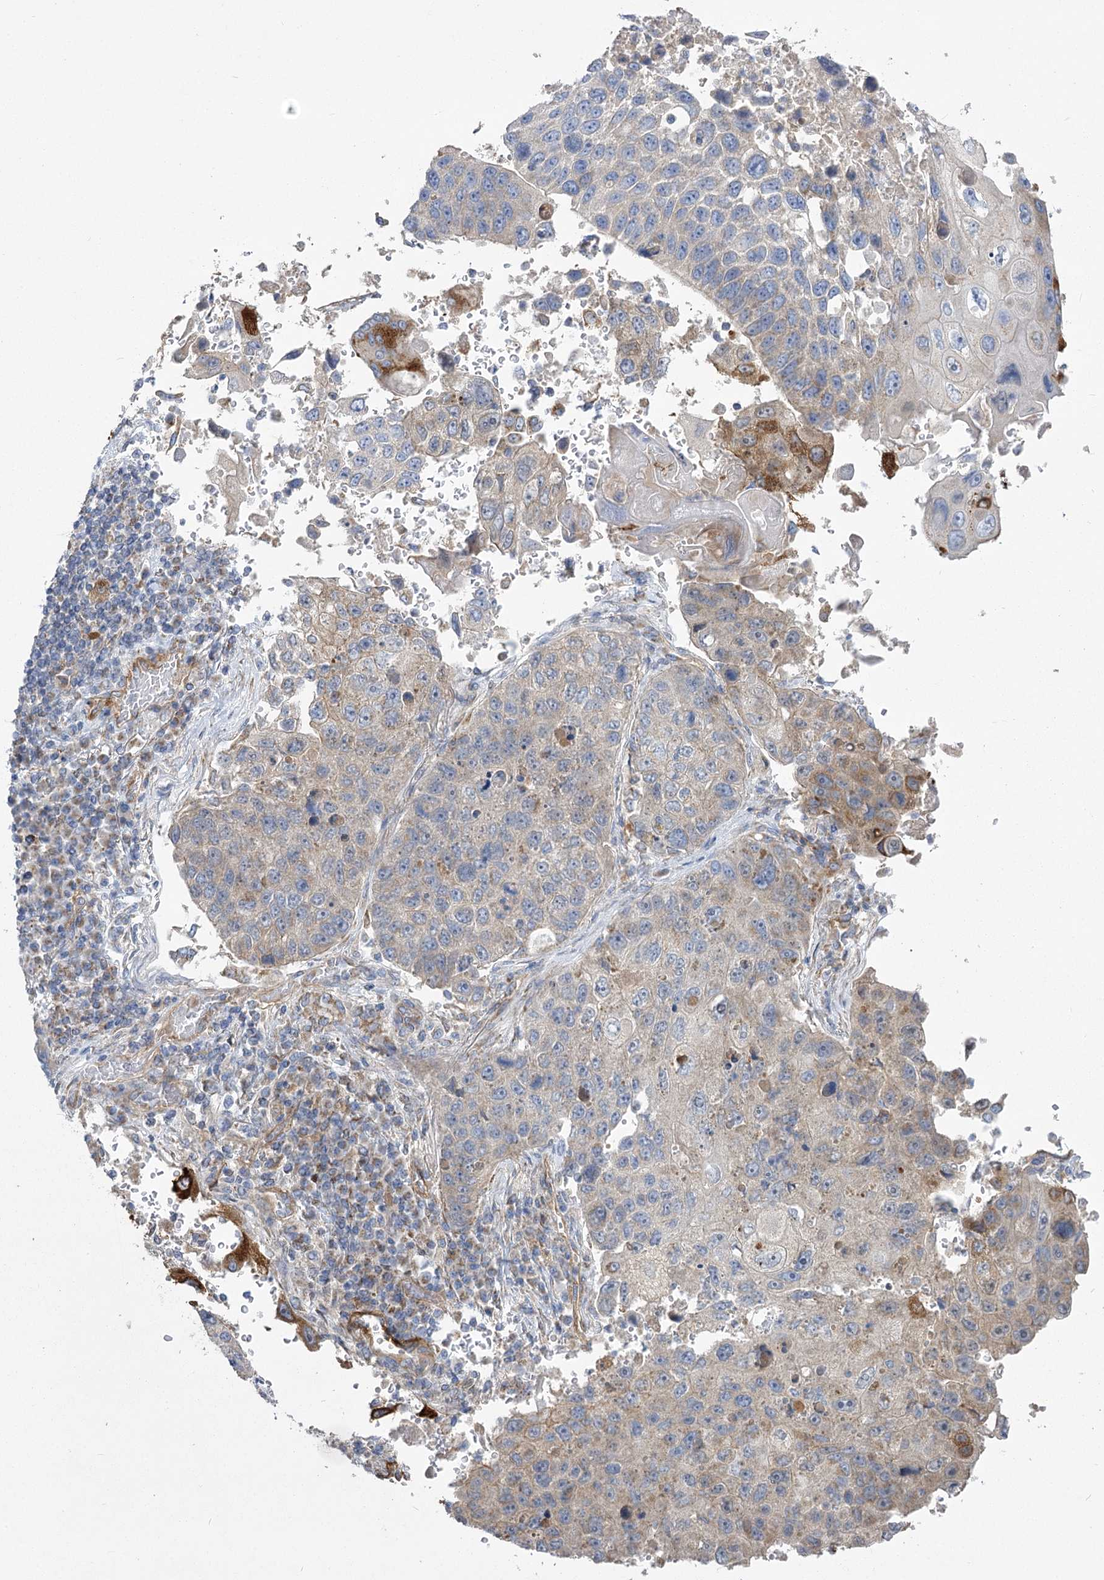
{"staining": {"intensity": "moderate", "quantity": "<25%", "location": "cytoplasmic/membranous"}, "tissue": "lung cancer", "cell_type": "Tumor cells", "image_type": "cancer", "snomed": [{"axis": "morphology", "description": "Squamous cell carcinoma, NOS"}, {"axis": "topography", "description": "Lung"}], "caption": "This photomicrograph reveals immunohistochemistry (IHC) staining of human lung cancer, with low moderate cytoplasmic/membranous positivity in approximately <25% of tumor cells.", "gene": "RMDN2", "patient": {"sex": "male", "age": 61}}